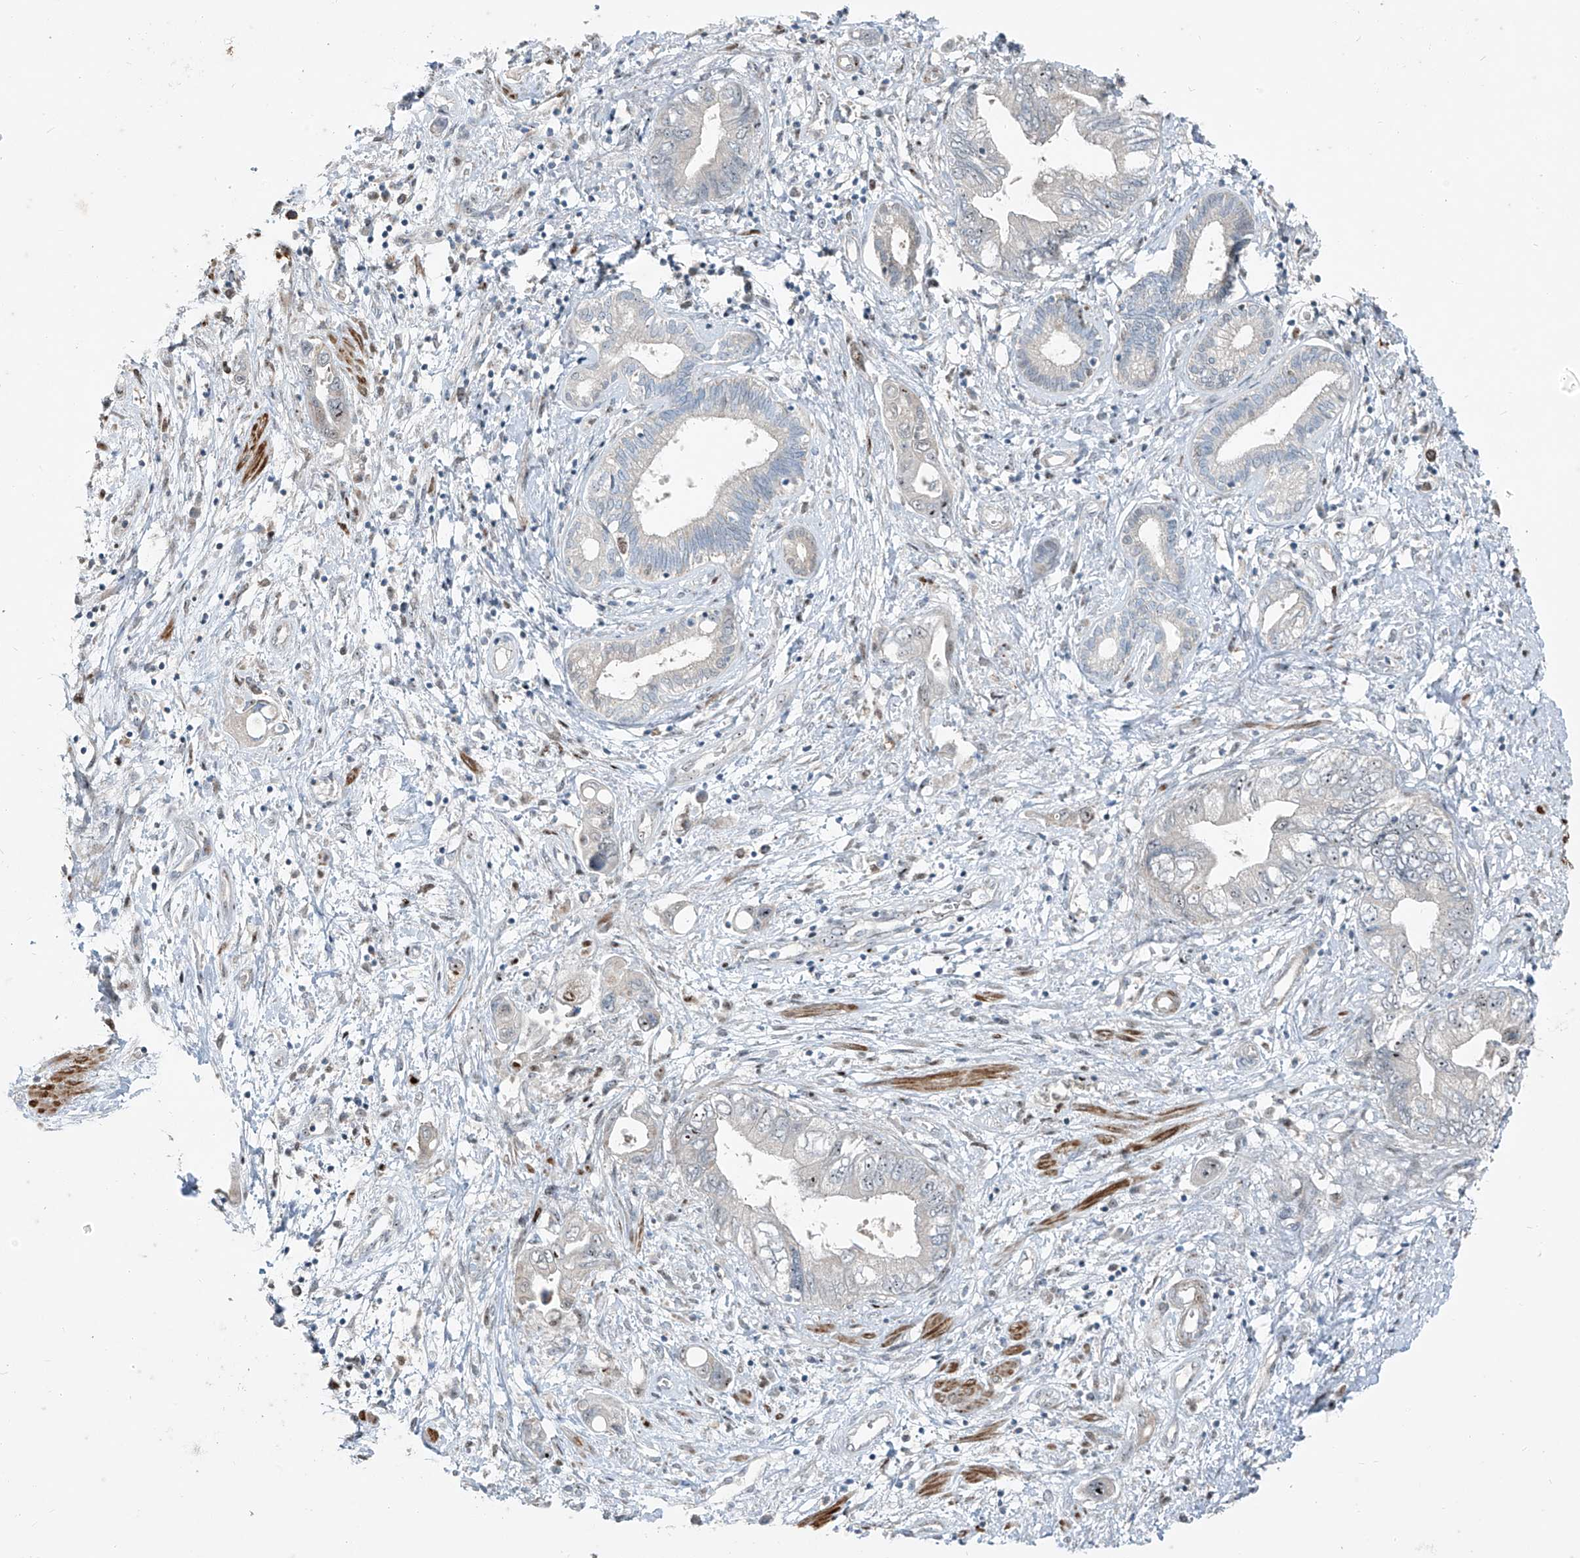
{"staining": {"intensity": "moderate", "quantity": "<25%", "location": "nuclear"}, "tissue": "pancreatic cancer", "cell_type": "Tumor cells", "image_type": "cancer", "snomed": [{"axis": "morphology", "description": "Adenocarcinoma, NOS"}, {"axis": "topography", "description": "Pancreas"}], "caption": "Pancreatic cancer stained with immunohistochemistry reveals moderate nuclear staining in approximately <25% of tumor cells.", "gene": "PPCS", "patient": {"sex": "female", "age": 73}}